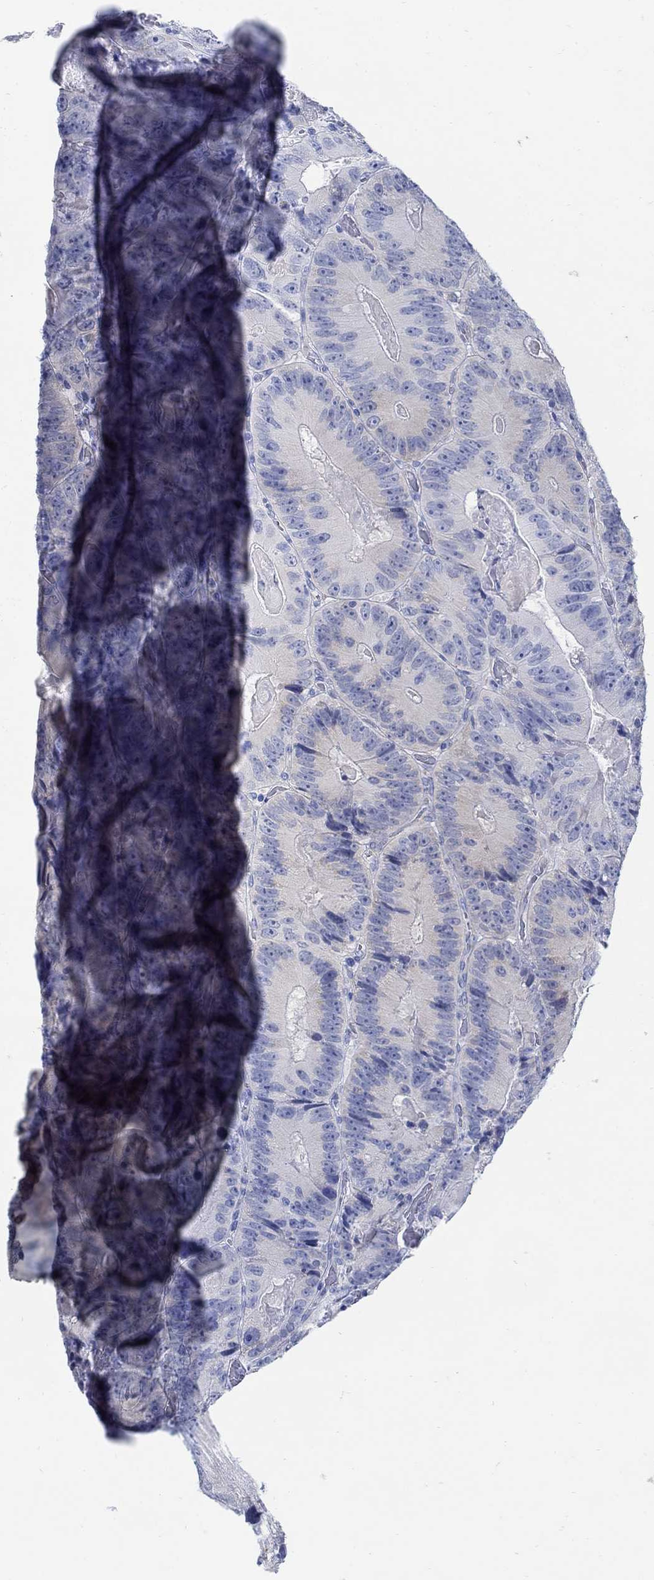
{"staining": {"intensity": "negative", "quantity": "none", "location": "none"}, "tissue": "colorectal cancer", "cell_type": "Tumor cells", "image_type": "cancer", "snomed": [{"axis": "morphology", "description": "Adenocarcinoma, NOS"}, {"axis": "topography", "description": "Colon"}], "caption": "This is a photomicrograph of immunohistochemistry (IHC) staining of adenocarcinoma (colorectal), which shows no expression in tumor cells.", "gene": "ZDHHC14", "patient": {"sex": "female", "age": 86}}